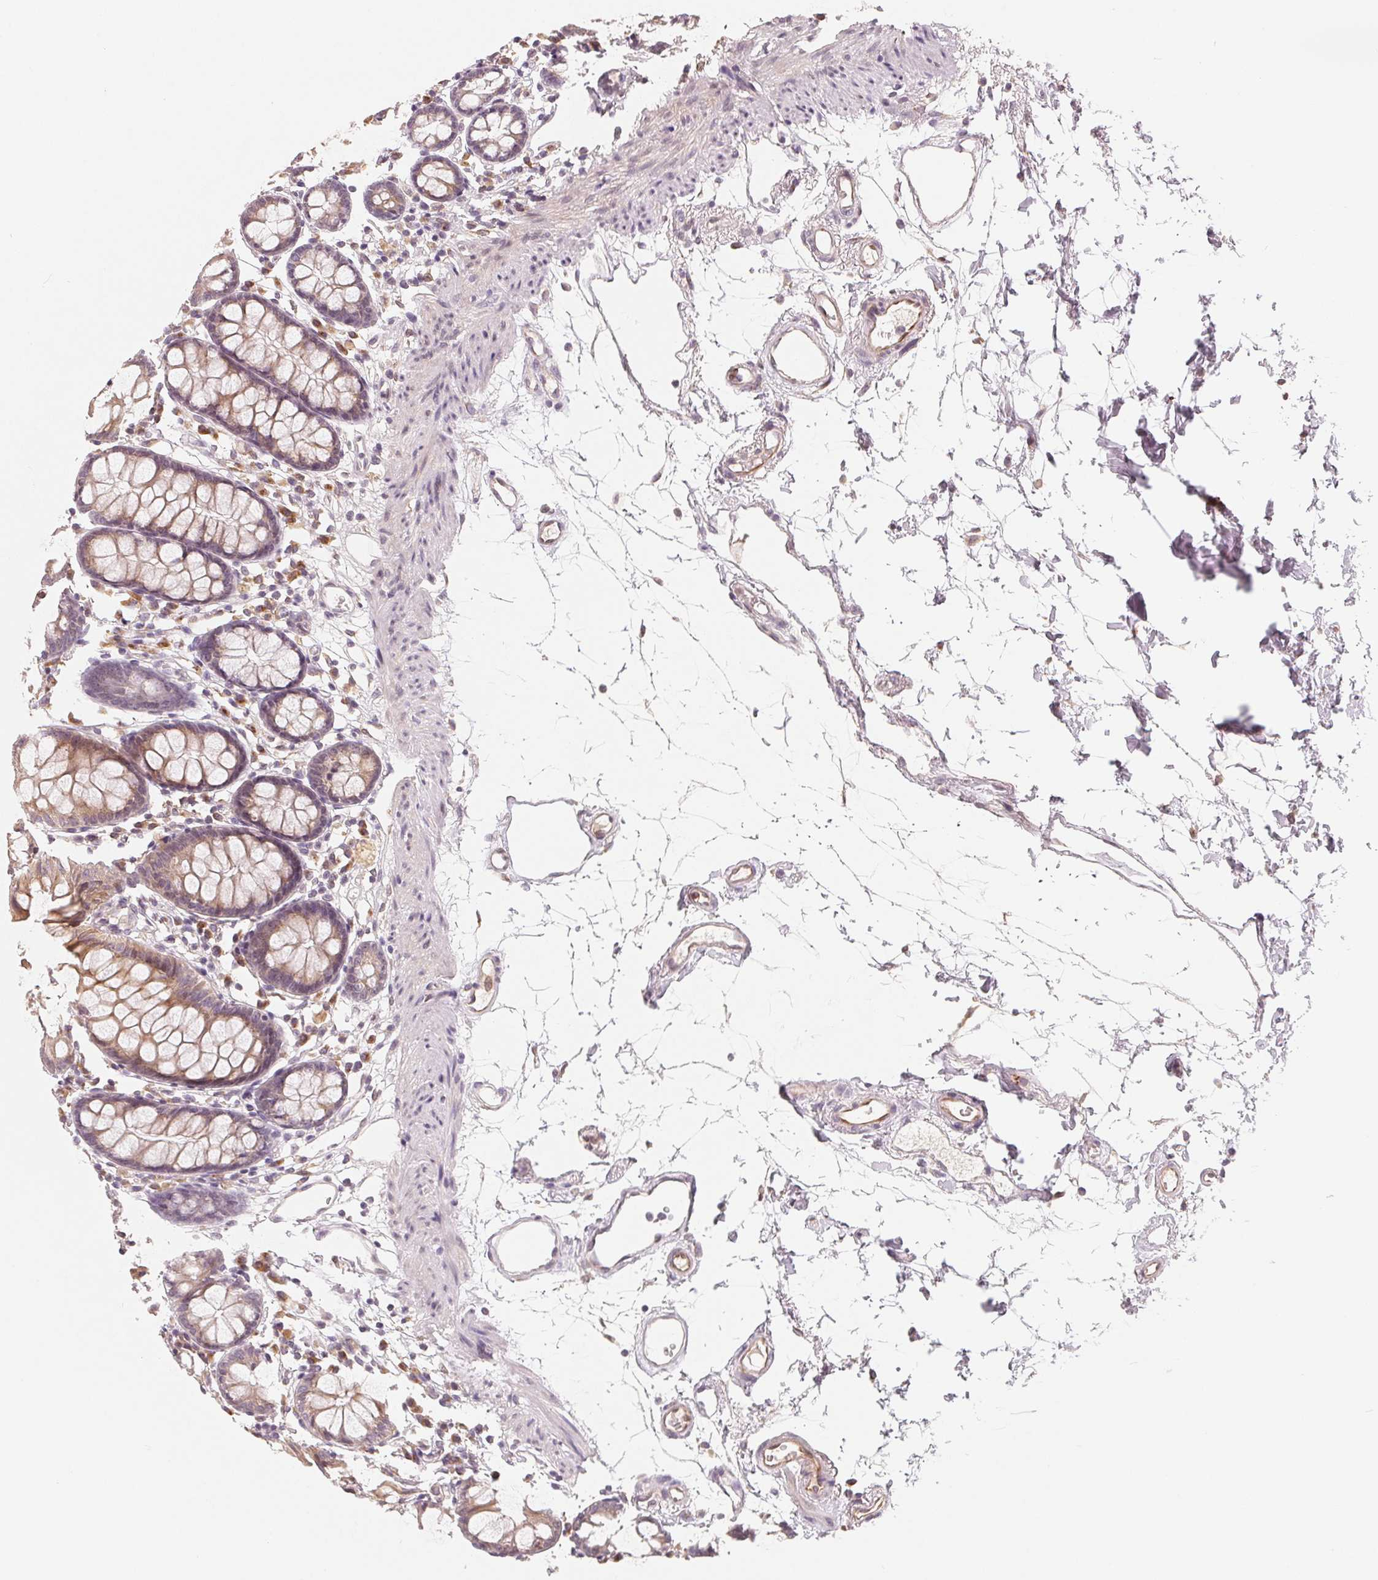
{"staining": {"intensity": "weak", "quantity": ">75%", "location": "cytoplasmic/membranous"}, "tissue": "colon", "cell_type": "Endothelial cells", "image_type": "normal", "snomed": [{"axis": "morphology", "description": "Normal tissue, NOS"}, {"axis": "topography", "description": "Colon"}], "caption": "Endothelial cells reveal low levels of weak cytoplasmic/membranous expression in approximately >75% of cells in benign colon.", "gene": "TMSB15B", "patient": {"sex": "female", "age": 84}}